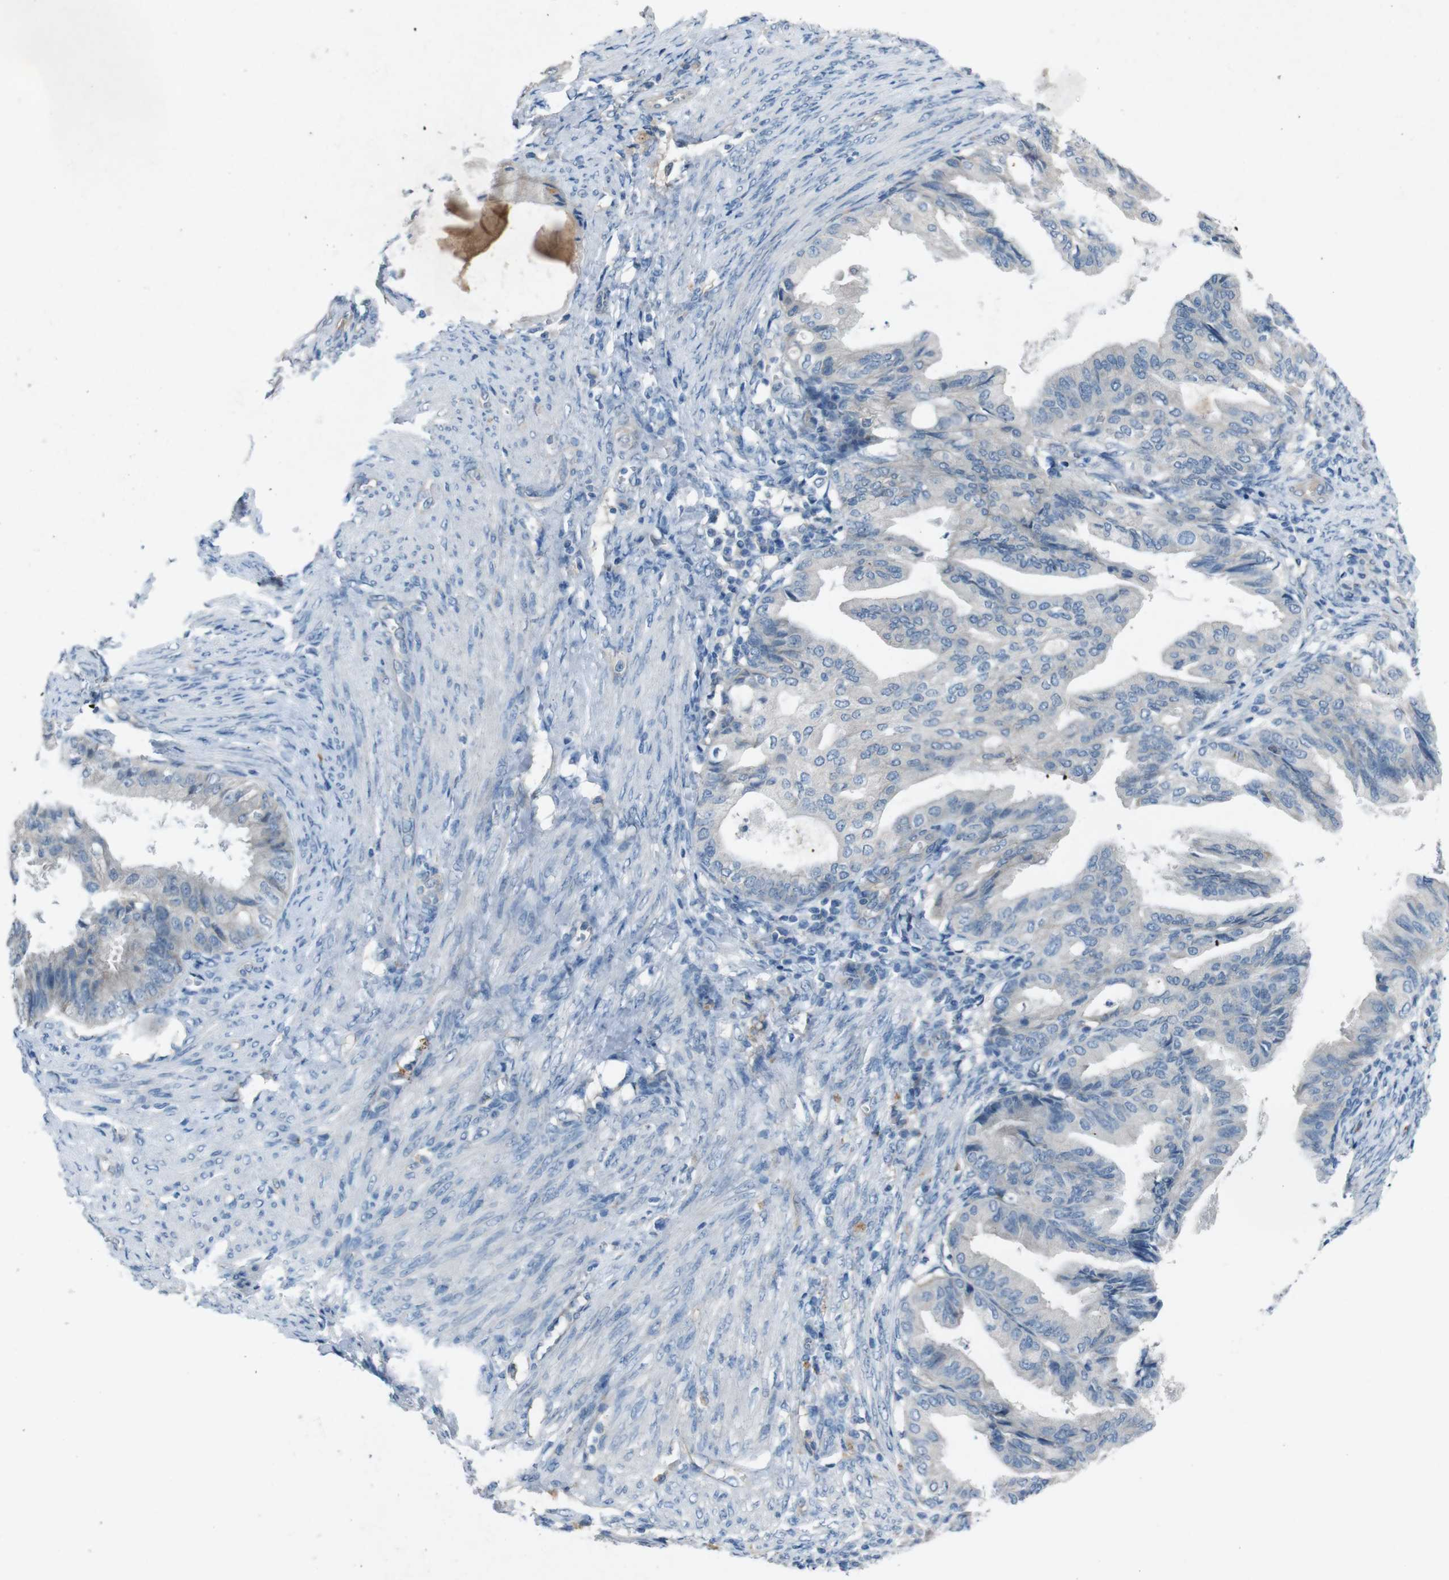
{"staining": {"intensity": "negative", "quantity": "none", "location": "none"}, "tissue": "endometrial cancer", "cell_type": "Tumor cells", "image_type": "cancer", "snomed": [{"axis": "morphology", "description": "Adenocarcinoma, NOS"}, {"axis": "topography", "description": "Endometrium"}], "caption": "High power microscopy image of an immunohistochemistry image of endometrial adenocarcinoma, revealing no significant positivity in tumor cells.", "gene": "PVR", "patient": {"sex": "female", "age": 86}}